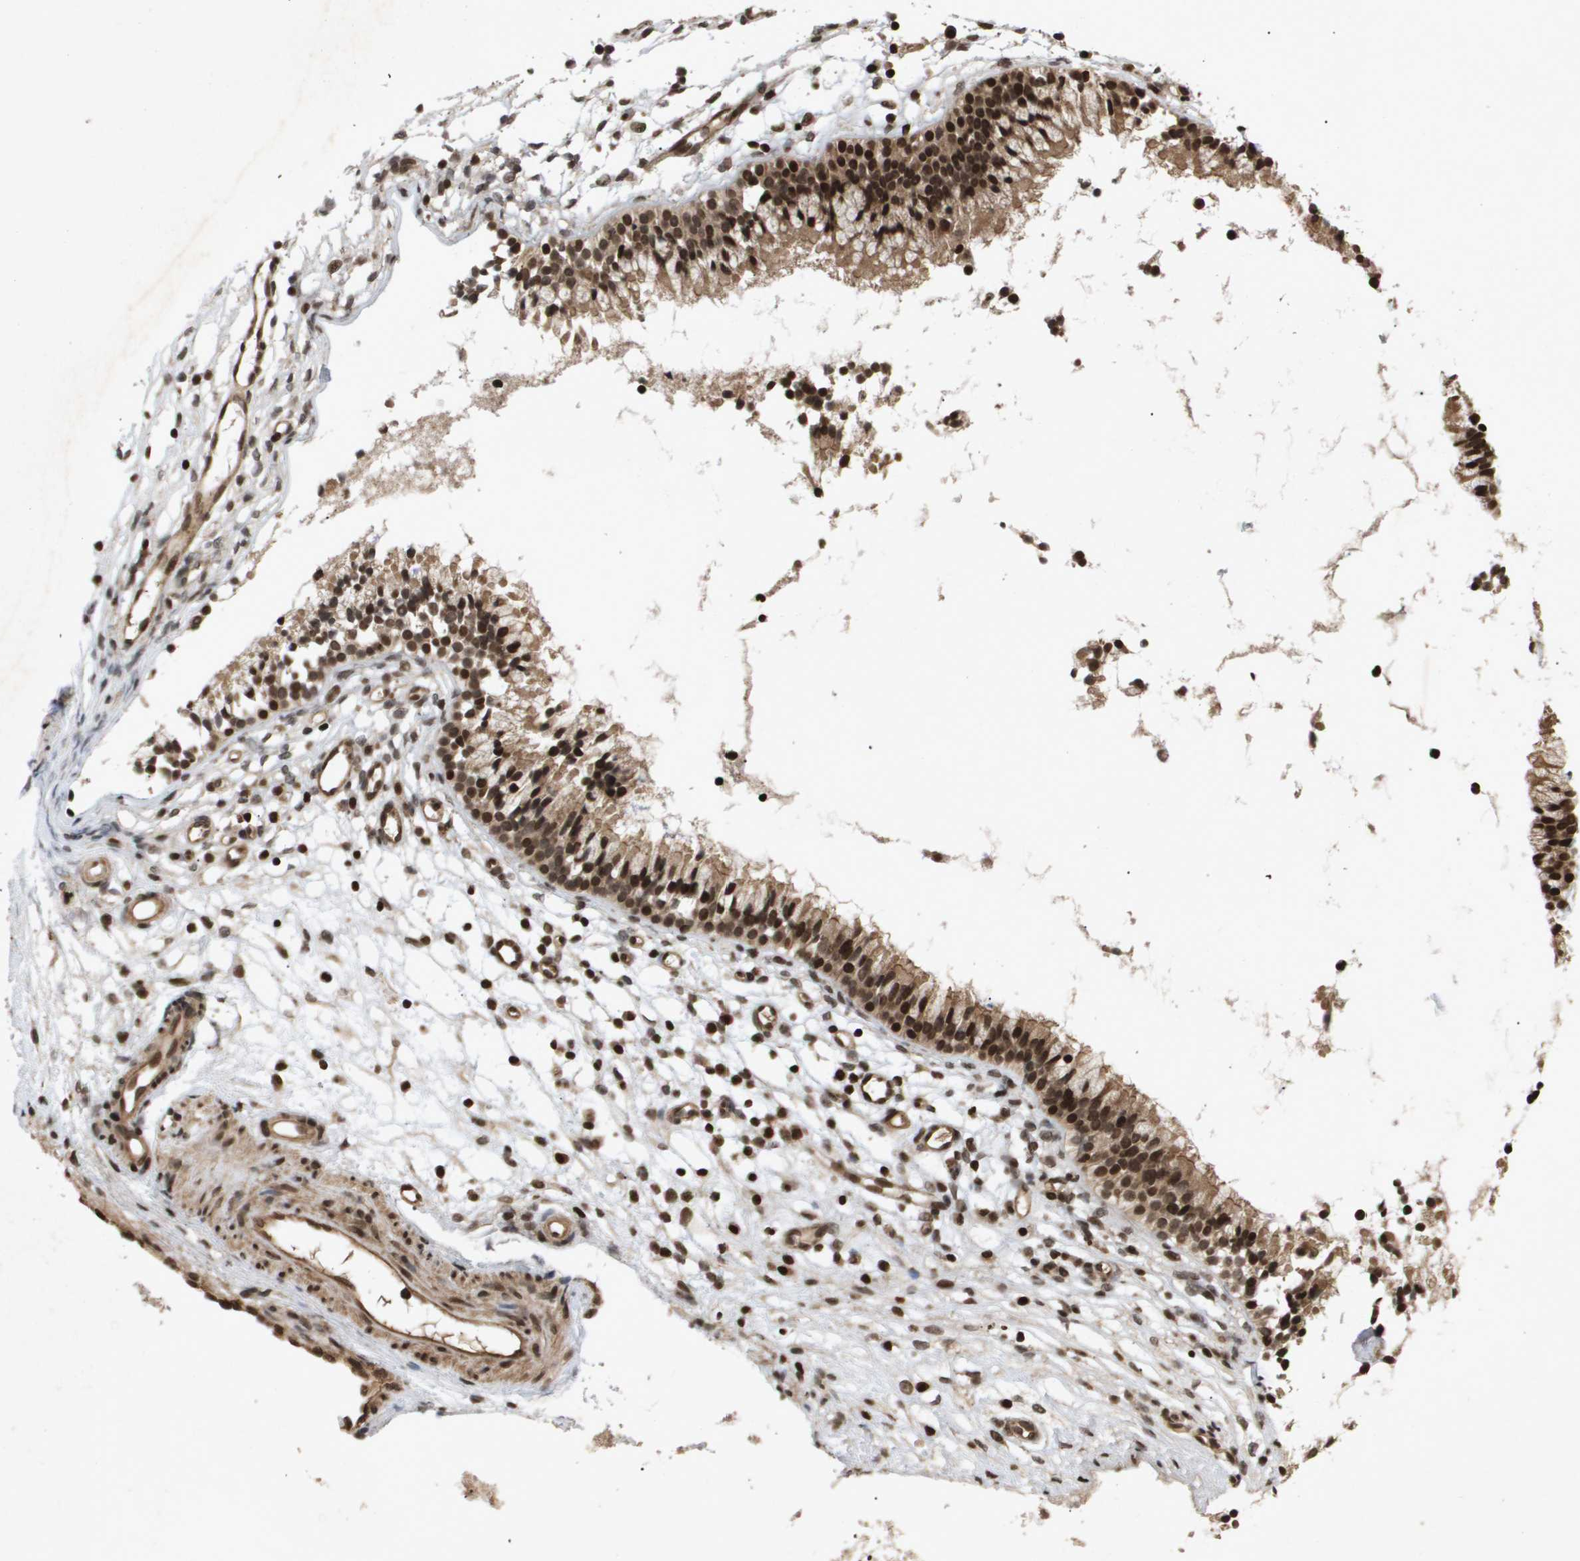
{"staining": {"intensity": "strong", "quantity": ">75%", "location": "cytoplasmic/membranous,nuclear"}, "tissue": "nasopharynx", "cell_type": "Respiratory epithelial cells", "image_type": "normal", "snomed": [{"axis": "morphology", "description": "Normal tissue, NOS"}, {"axis": "topography", "description": "Nasopharynx"}], "caption": "Immunohistochemistry of benign nasopharynx reveals high levels of strong cytoplasmic/membranous,nuclear expression in about >75% of respiratory epithelial cells.", "gene": "HSPA6", "patient": {"sex": "male", "age": 21}}